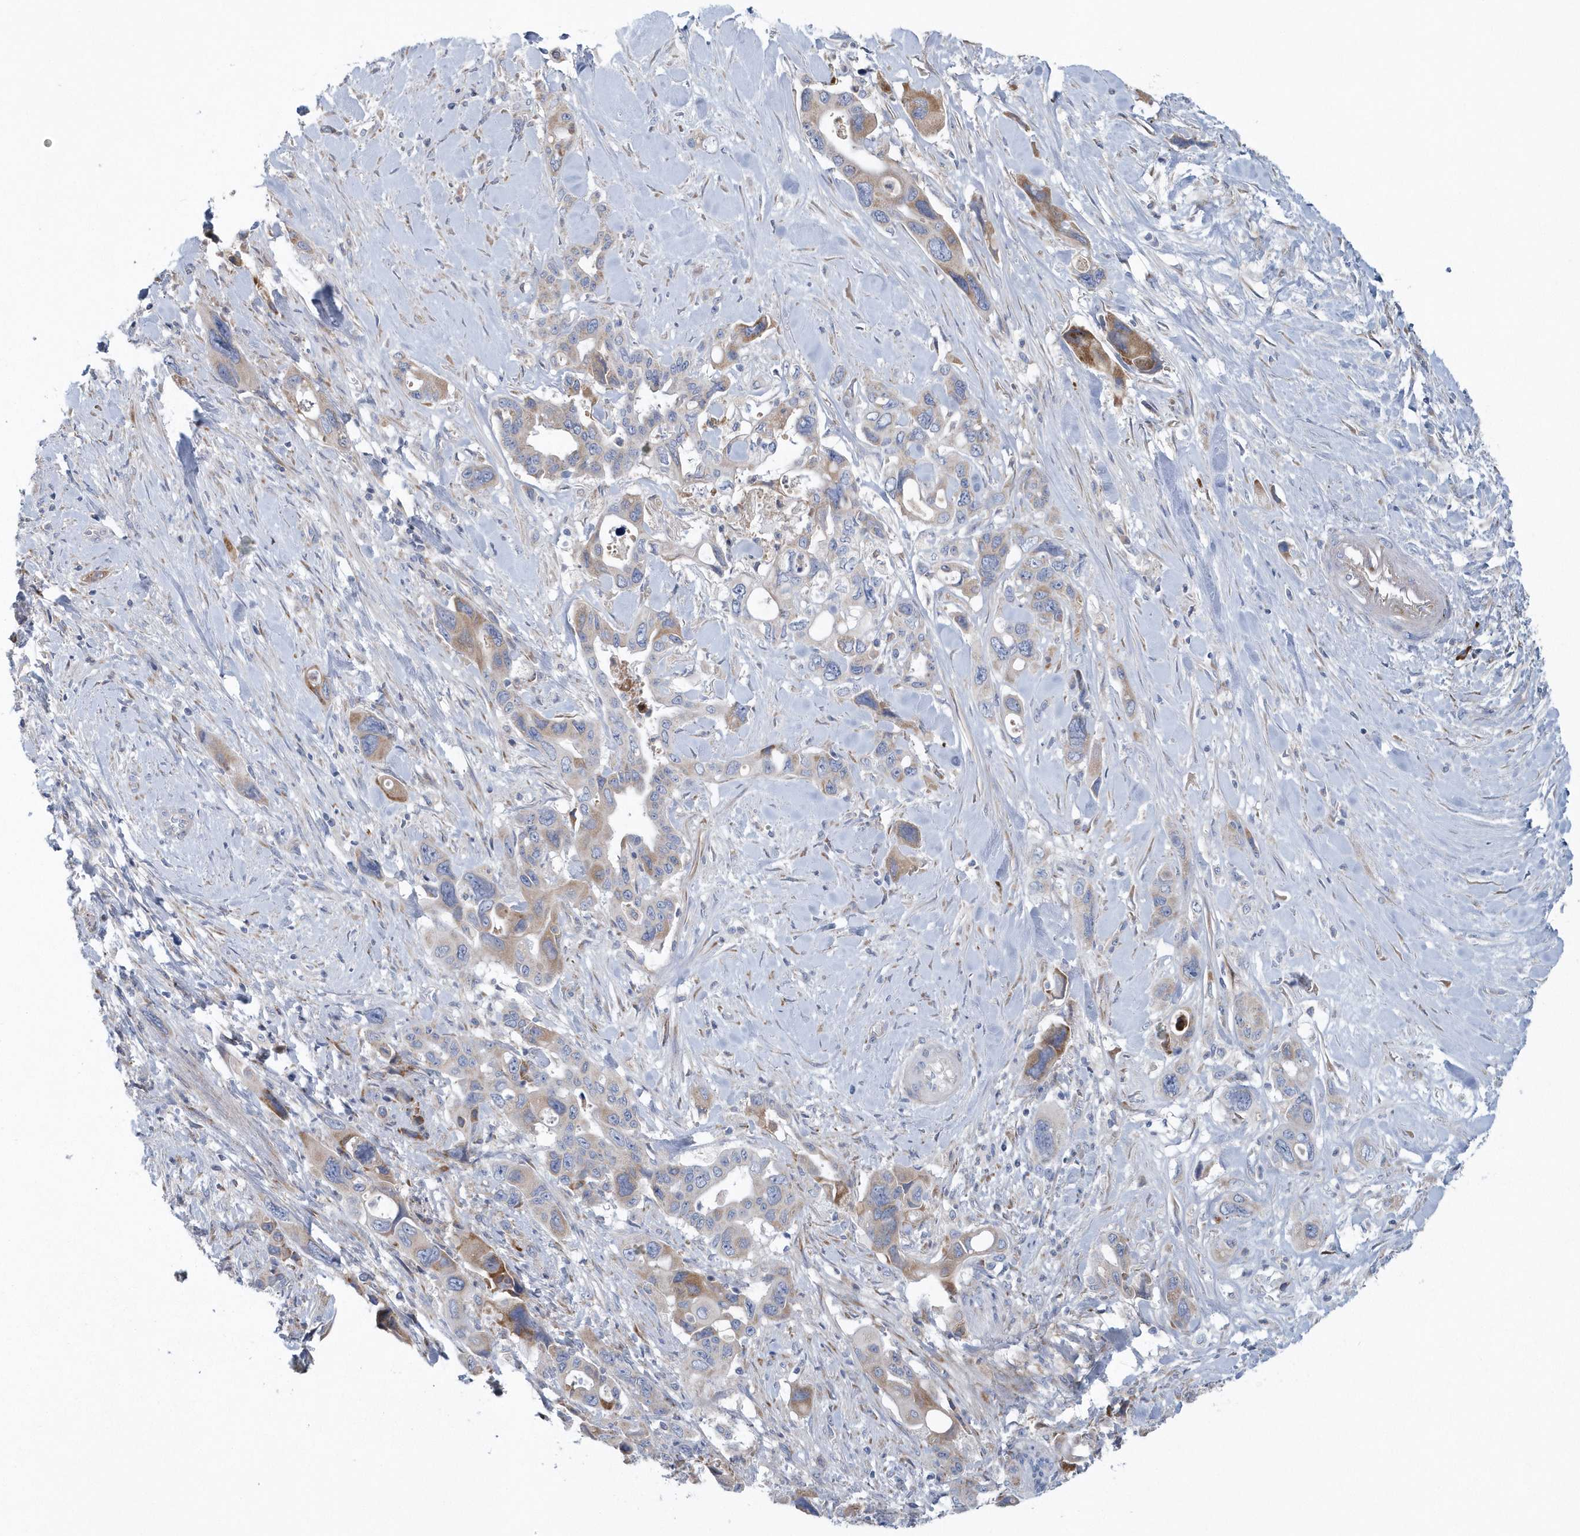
{"staining": {"intensity": "moderate", "quantity": "<25%", "location": "cytoplasmic/membranous"}, "tissue": "pancreatic cancer", "cell_type": "Tumor cells", "image_type": "cancer", "snomed": [{"axis": "morphology", "description": "Adenocarcinoma, NOS"}, {"axis": "topography", "description": "Pancreas"}], "caption": "There is low levels of moderate cytoplasmic/membranous expression in tumor cells of adenocarcinoma (pancreatic), as demonstrated by immunohistochemical staining (brown color).", "gene": "SPATA18", "patient": {"sex": "male", "age": 46}}